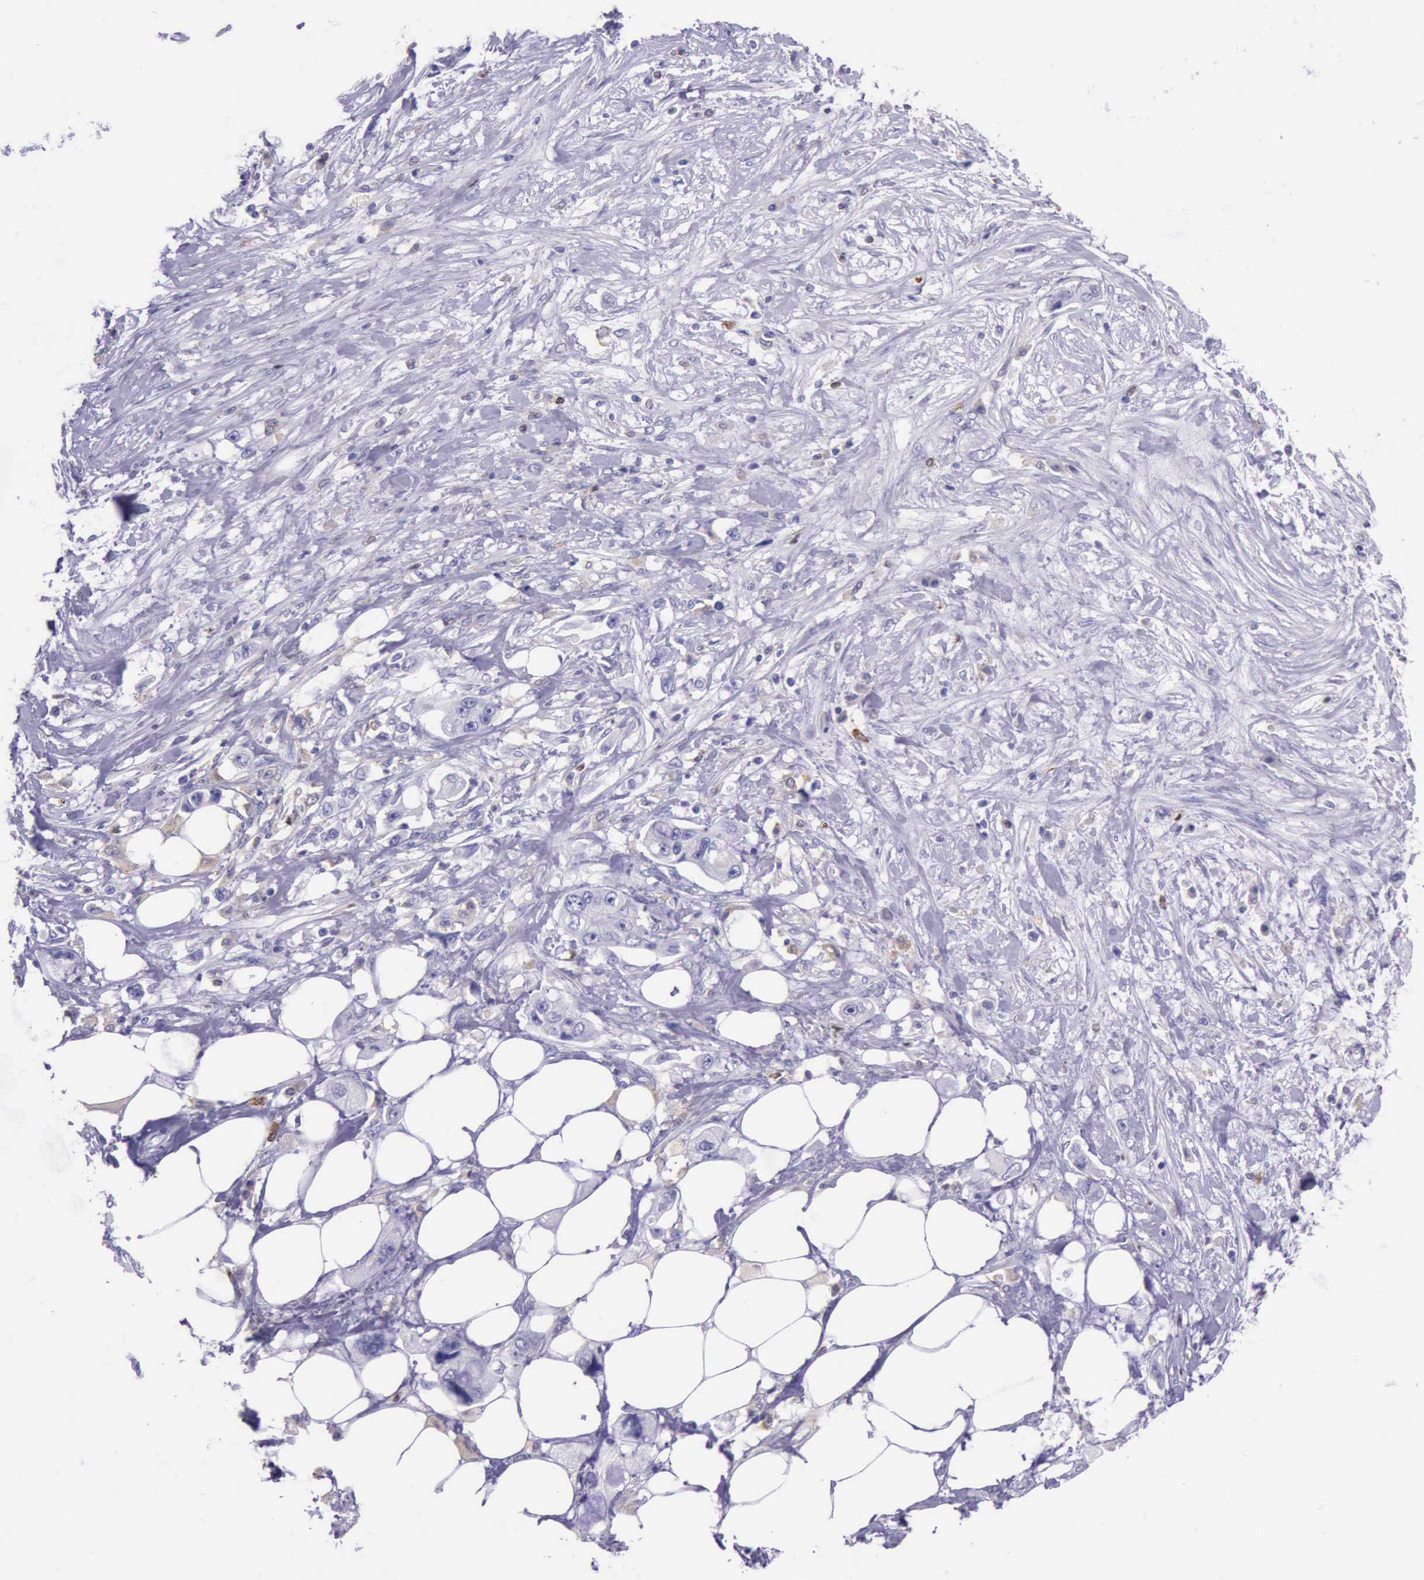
{"staining": {"intensity": "negative", "quantity": "none", "location": "none"}, "tissue": "pancreatic cancer", "cell_type": "Tumor cells", "image_type": "cancer", "snomed": [{"axis": "morphology", "description": "Adenocarcinoma, NOS"}, {"axis": "topography", "description": "Pancreas"}, {"axis": "topography", "description": "Stomach, upper"}], "caption": "Image shows no protein expression in tumor cells of adenocarcinoma (pancreatic) tissue.", "gene": "BTK", "patient": {"sex": "male", "age": 77}}